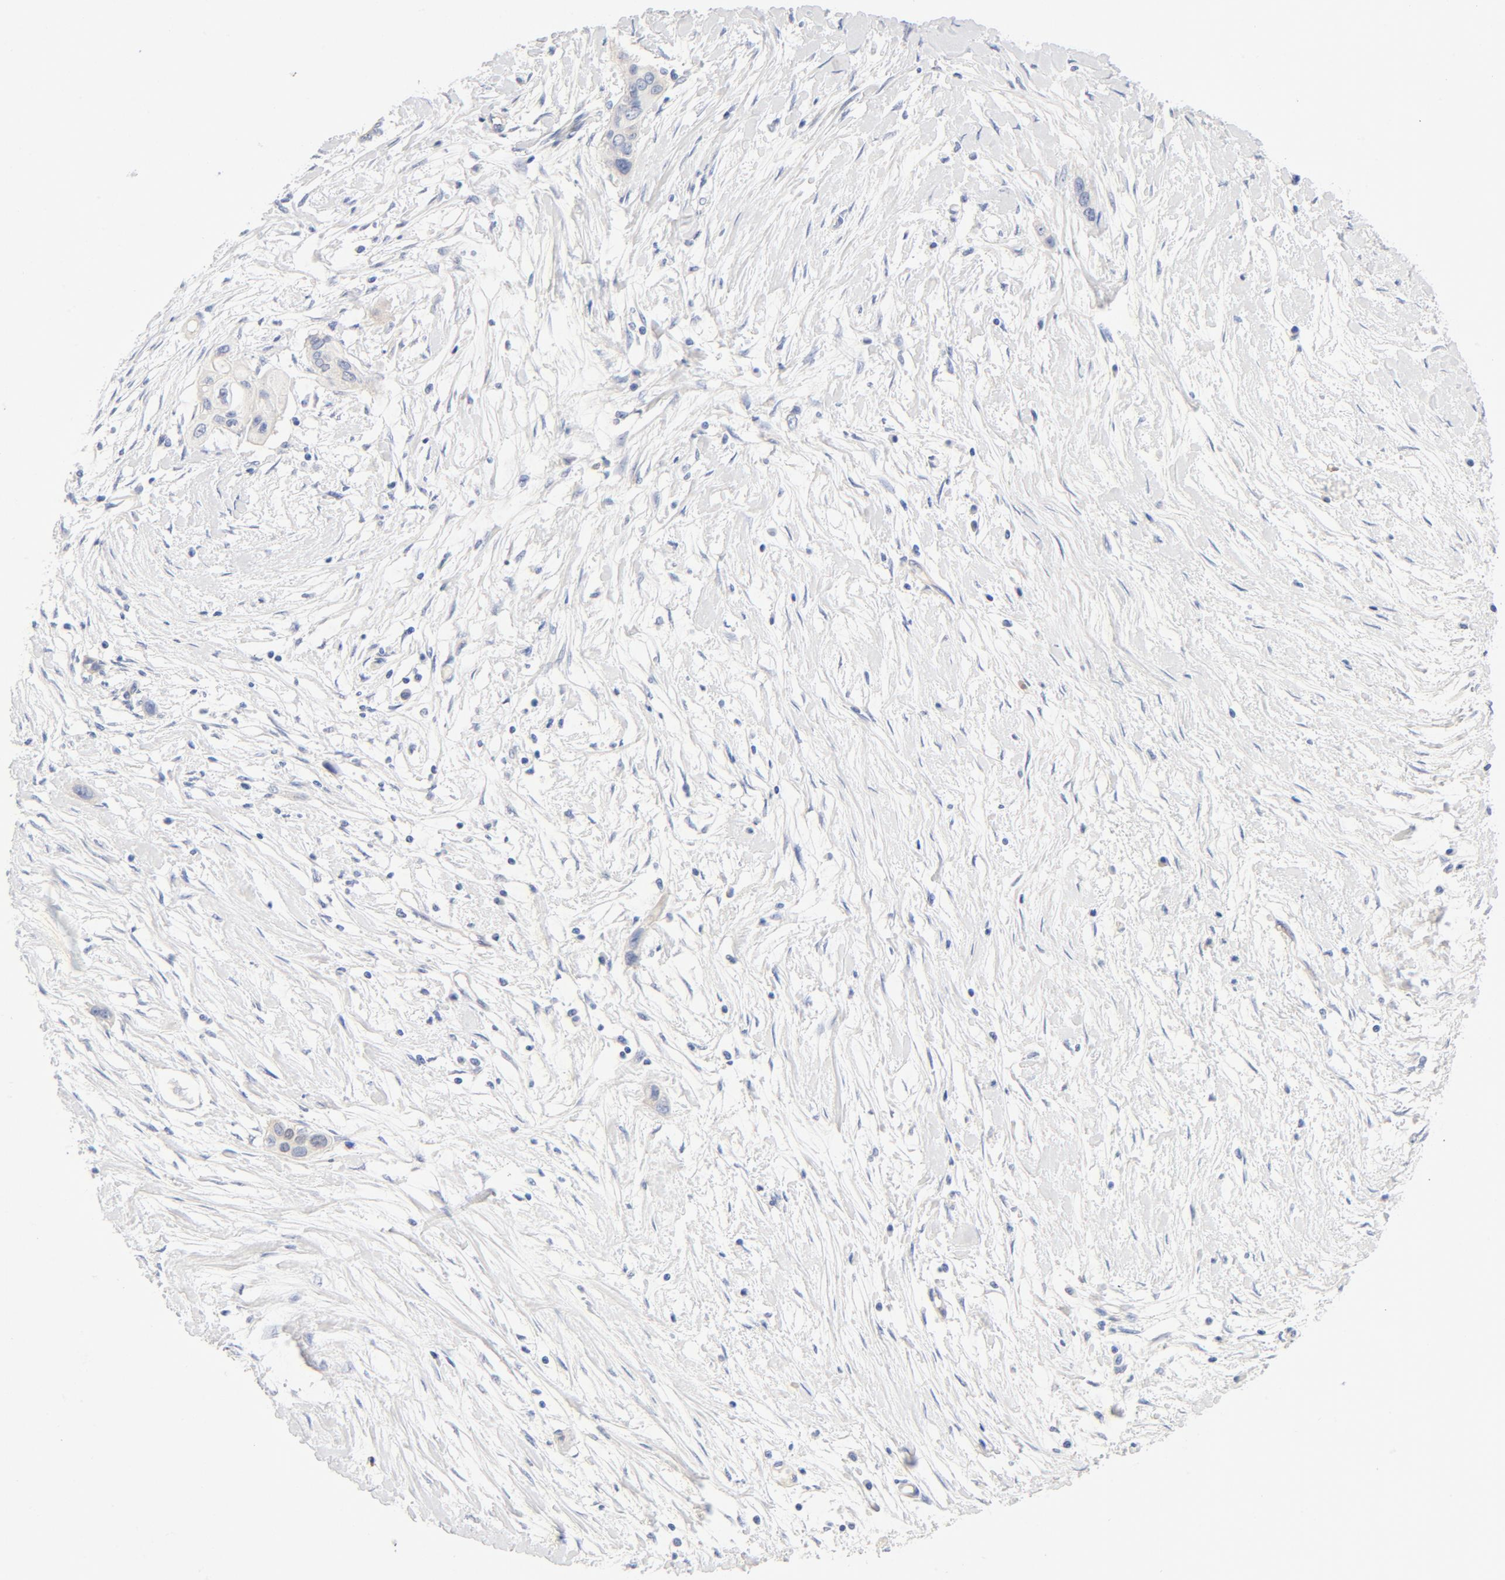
{"staining": {"intensity": "negative", "quantity": "none", "location": "none"}, "tissue": "pancreatic cancer", "cell_type": "Tumor cells", "image_type": "cancer", "snomed": [{"axis": "morphology", "description": "Adenocarcinoma, NOS"}, {"axis": "topography", "description": "Pancreas"}], "caption": "Immunohistochemistry of human pancreatic cancer reveals no staining in tumor cells.", "gene": "HOMER1", "patient": {"sex": "female", "age": 60}}